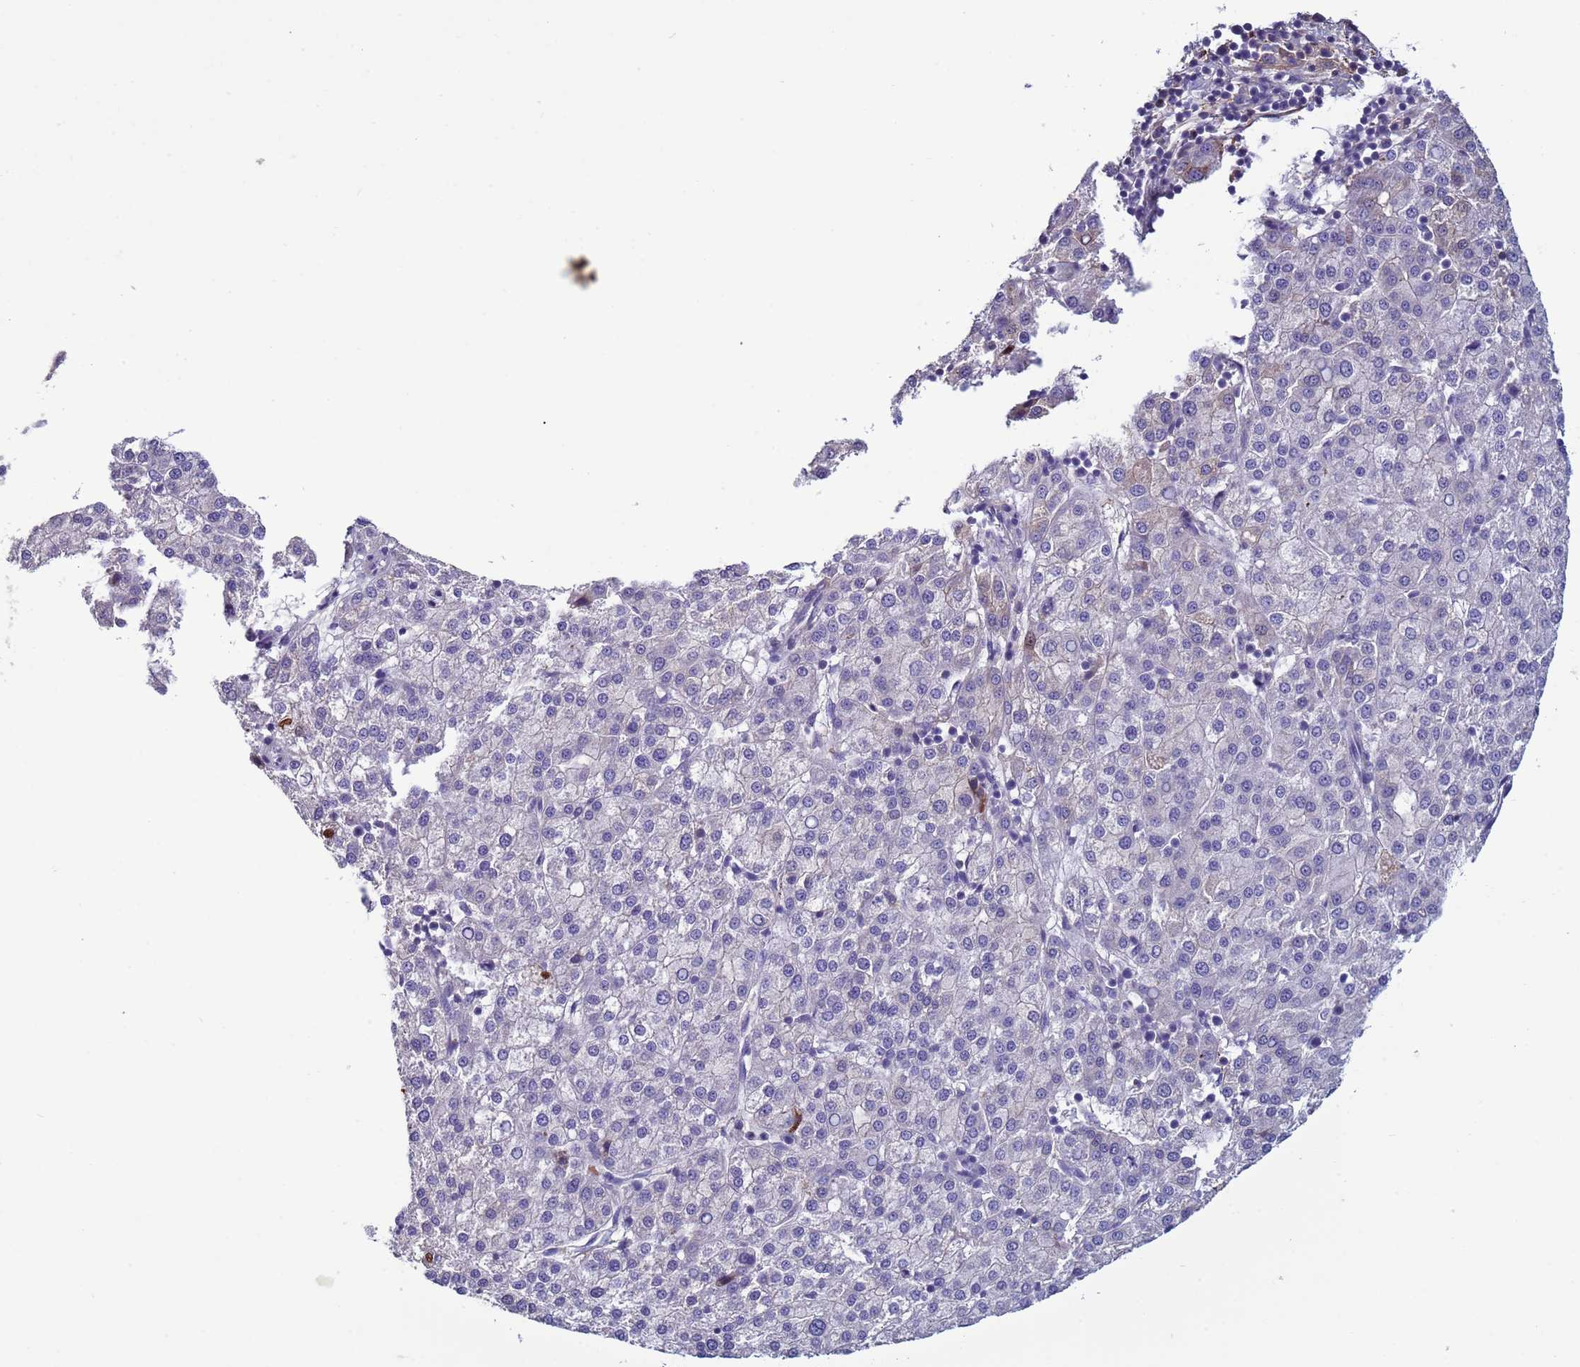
{"staining": {"intensity": "negative", "quantity": "none", "location": "none"}, "tissue": "liver cancer", "cell_type": "Tumor cells", "image_type": "cancer", "snomed": [{"axis": "morphology", "description": "Carcinoma, Hepatocellular, NOS"}, {"axis": "topography", "description": "Liver"}], "caption": "An image of human liver hepatocellular carcinoma is negative for staining in tumor cells. (Immunohistochemistry (ihc), brightfield microscopy, high magnification).", "gene": "TRIM51", "patient": {"sex": "female", "age": 58}}